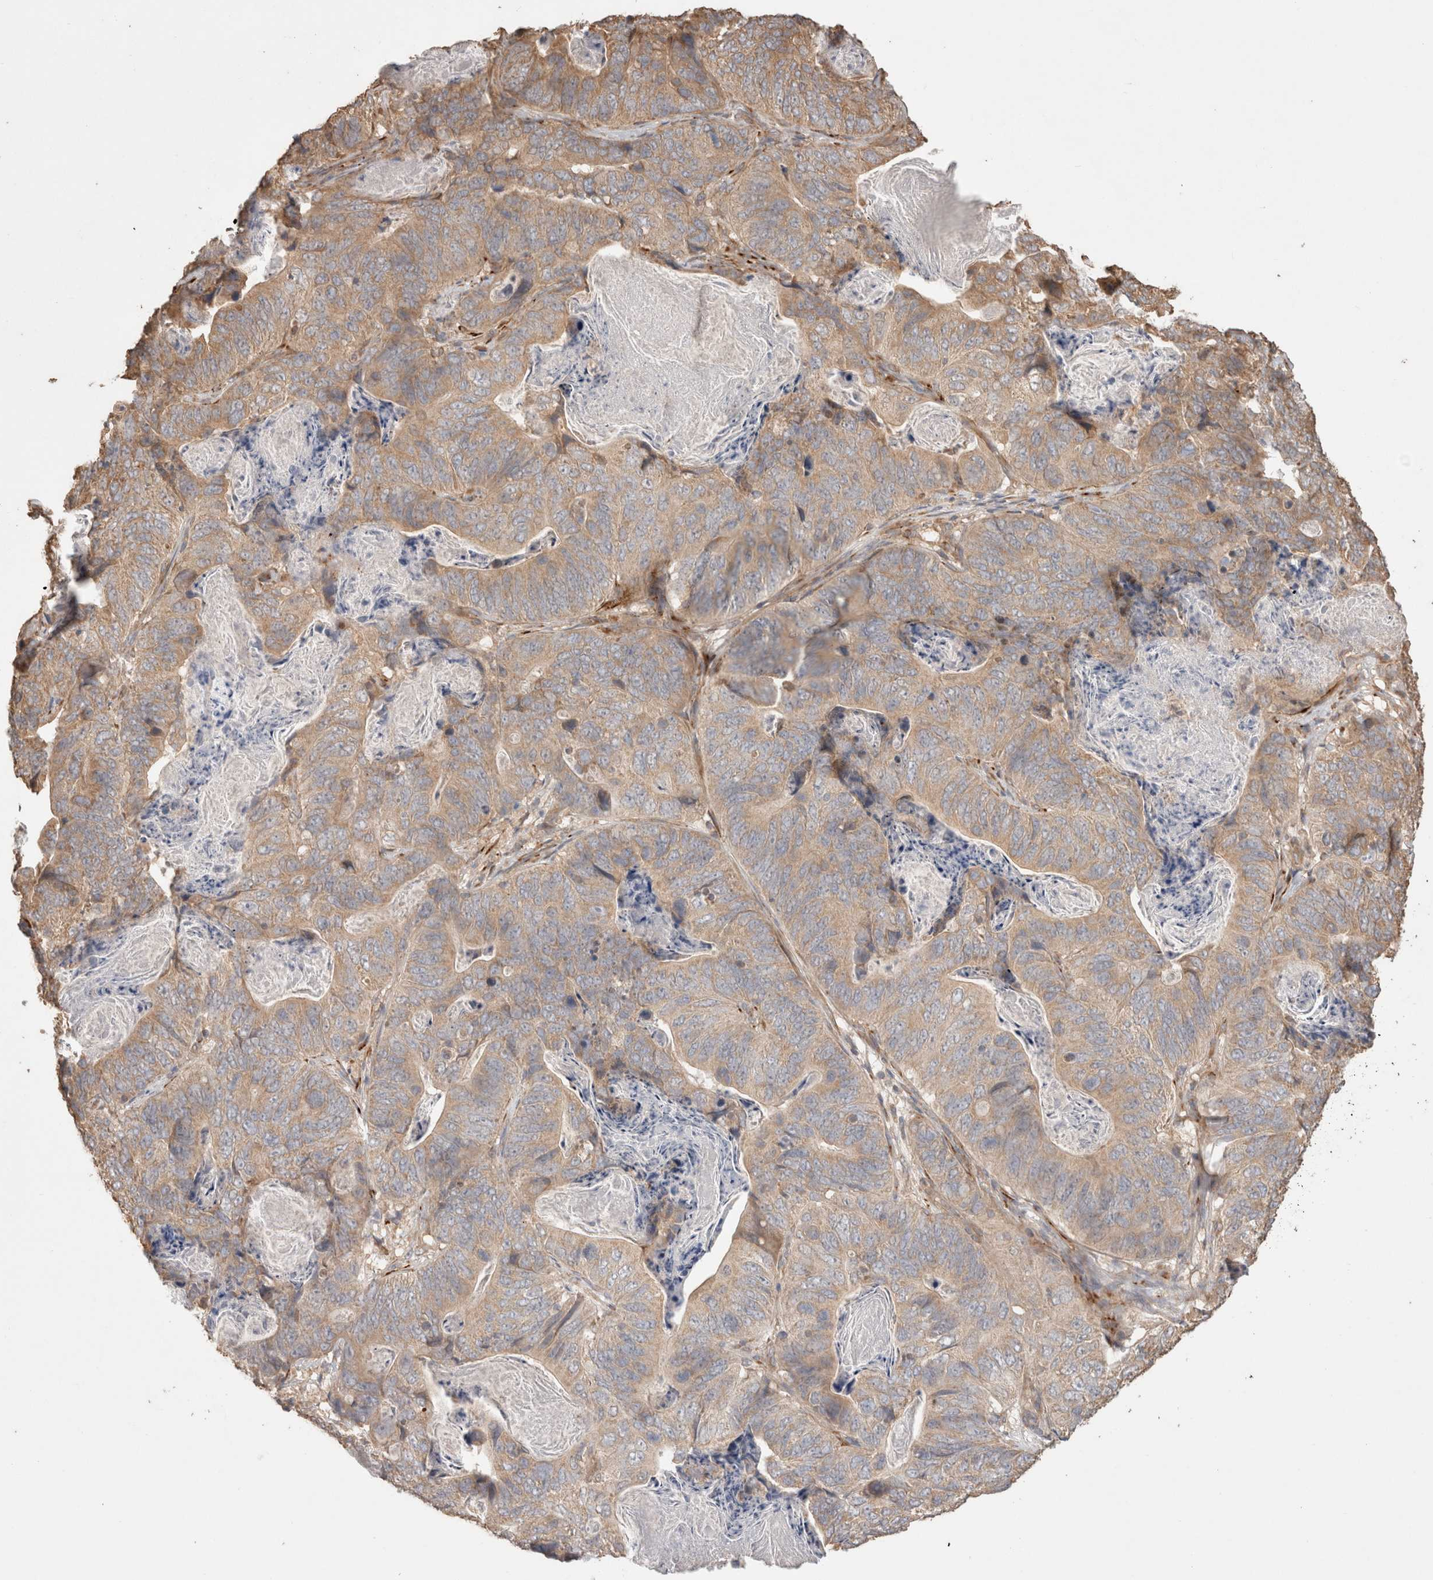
{"staining": {"intensity": "weak", "quantity": "25%-75%", "location": "cytoplasmic/membranous"}, "tissue": "stomach cancer", "cell_type": "Tumor cells", "image_type": "cancer", "snomed": [{"axis": "morphology", "description": "Normal tissue, NOS"}, {"axis": "morphology", "description": "Adenocarcinoma, NOS"}, {"axis": "topography", "description": "Stomach"}], "caption": "A photomicrograph of human stomach cancer (adenocarcinoma) stained for a protein exhibits weak cytoplasmic/membranous brown staining in tumor cells.", "gene": "HROB", "patient": {"sex": "female", "age": 89}}